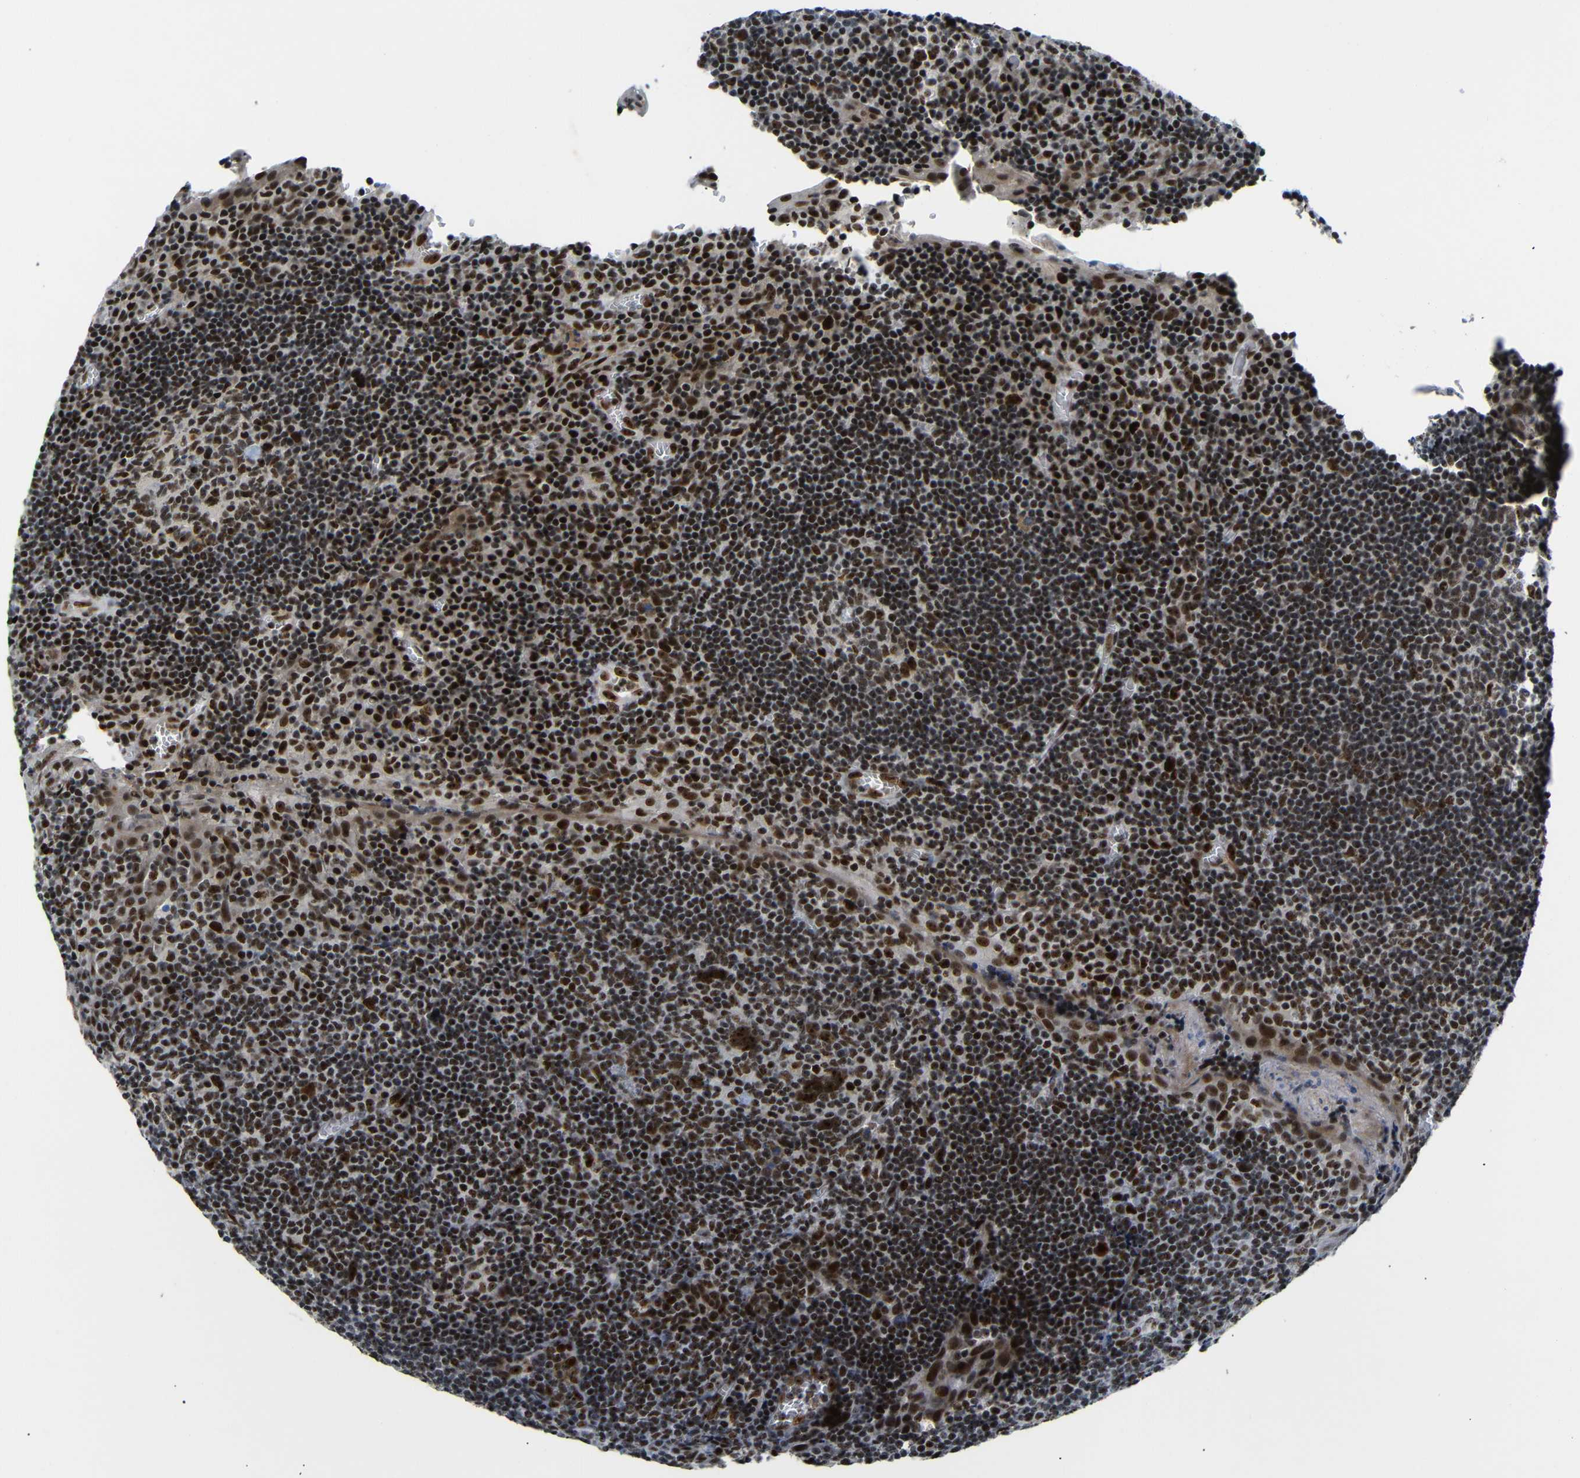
{"staining": {"intensity": "strong", "quantity": ">75%", "location": "nuclear"}, "tissue": "tonsil", "cell_type": "Germinal center cells", "image_type": "normal", "snomed": [{"axis": "morphology", "description": "Normal tissue, NOS"}, {"axis": "topography", "description": "Tonsil"}], "caption": "Immunohistochemistry of normal human tonsil displays high levels of strong nuclear positivity in about >75% of germinal center cells. (IHC, brightfield microscopy, high magnification).", "gene": "SETDB2", "patient": {"sex": "male", "age": 37}}